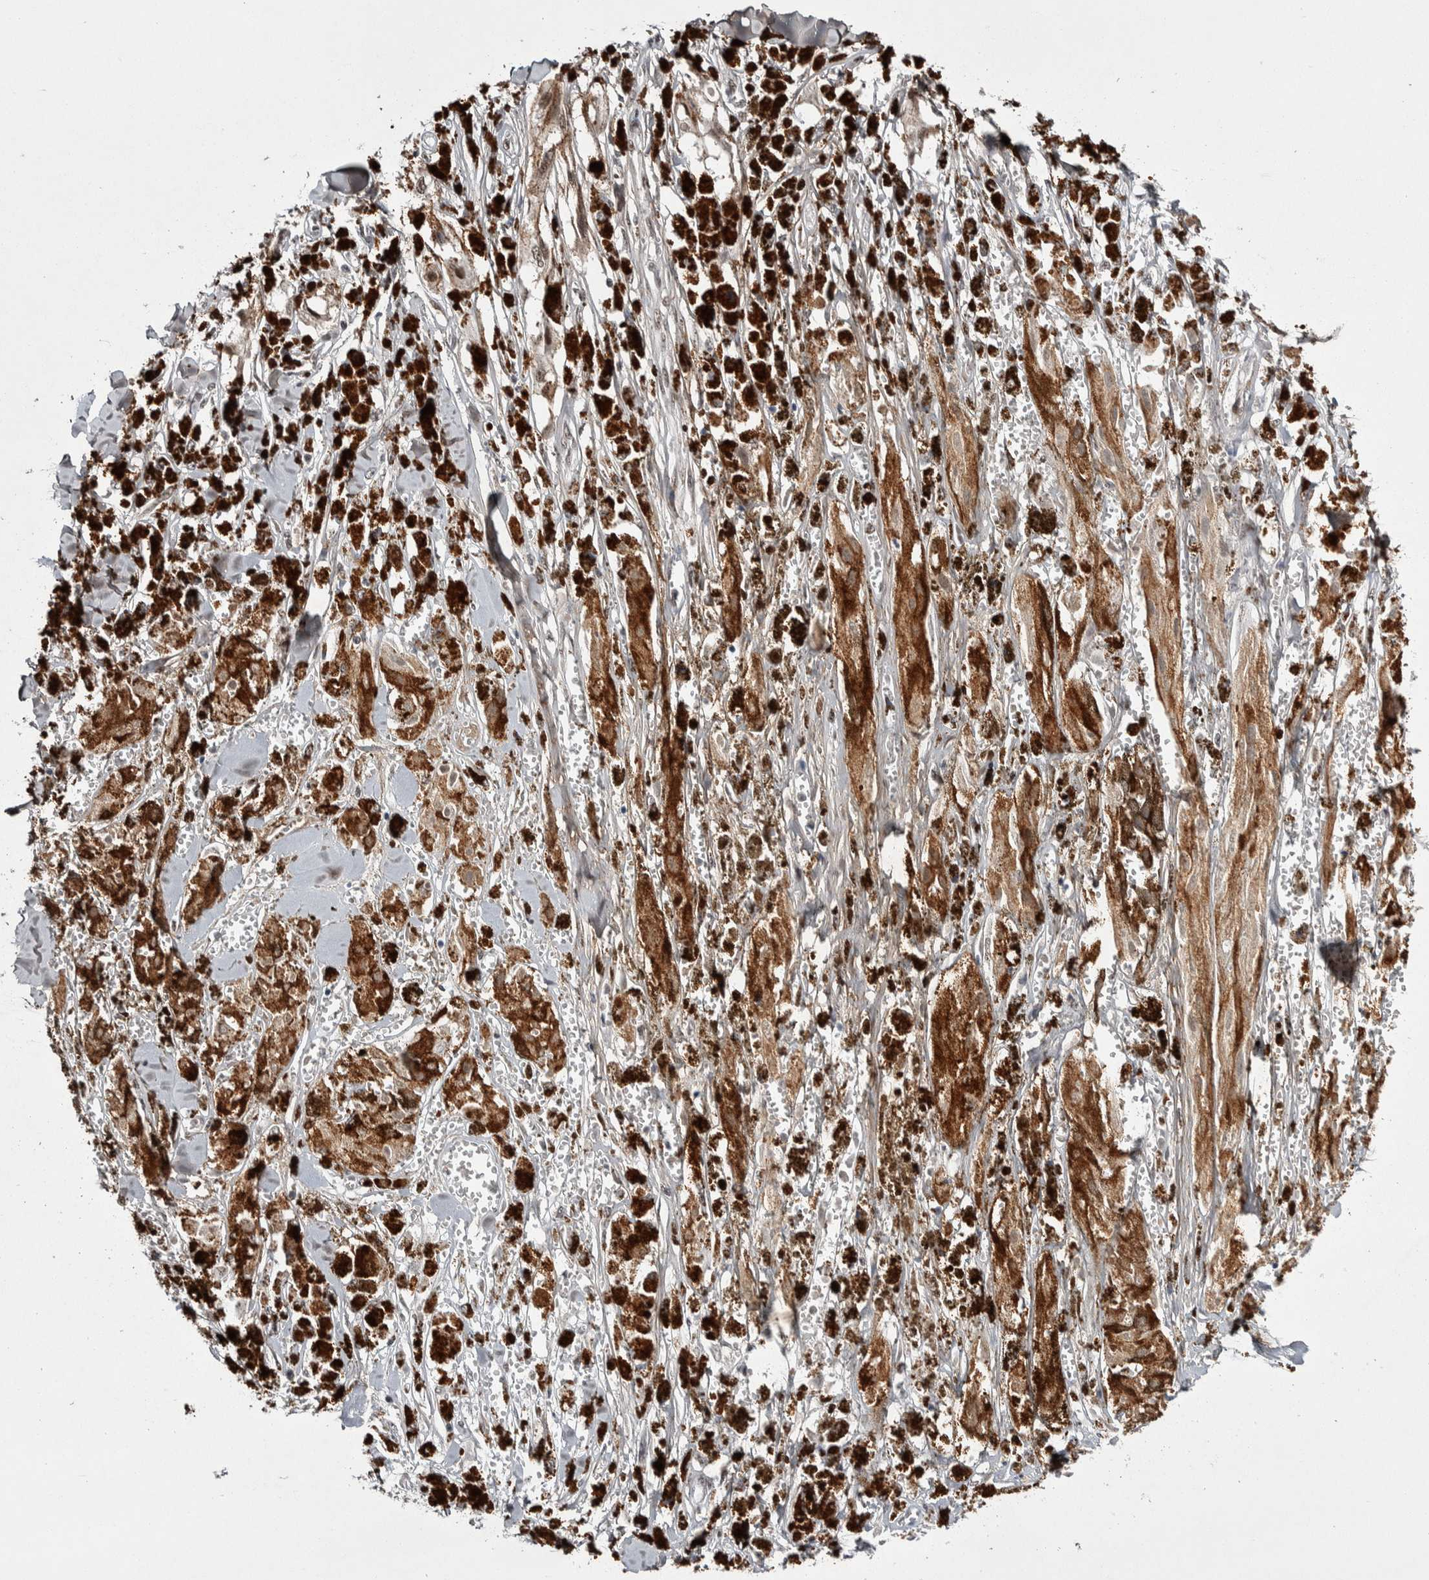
{"staining": {"intensity": "moderate", "quantity": ">75%", "location": "cytoplasmic/membranous"}, "tissue": "melanoma", "cell_type": "Tumor cells", "image_type": "cancer", "snomed": [{"axis": "morphology", "description": "Malignant melanoma, NOS"}, {"axis": "topography", "description": "Skin"}], "caption": "Immunohistochemical staining of melanoma reveals medium levels of moderate cytoplasmic/membranous protein staining in about >75% of tumor cells.", "gene": "ASPN", "patient": {"sex": "male", "age": 88}}